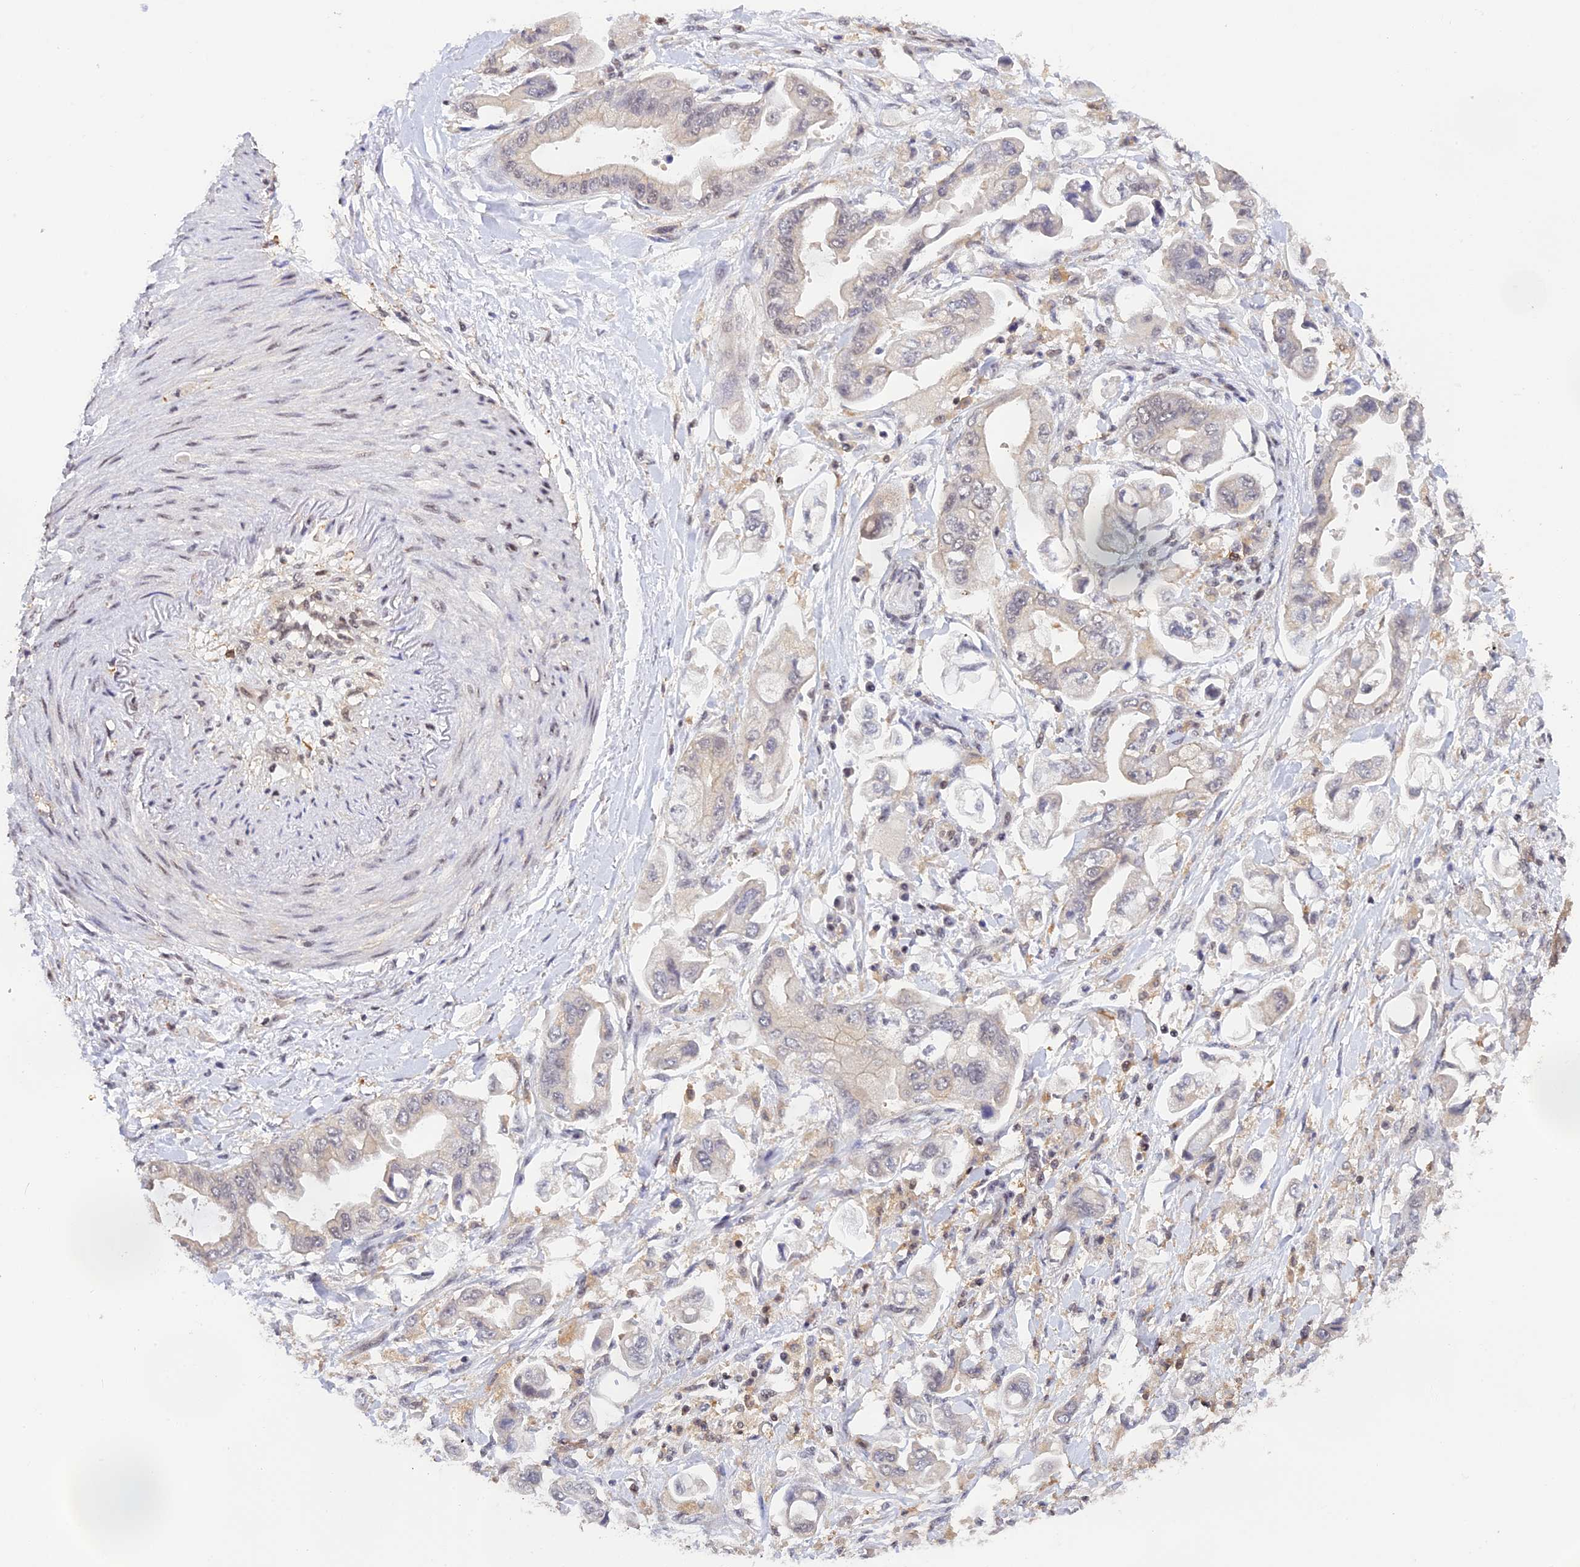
{"staining": {"intensity": "weak", "quantity": "<25%", "location": "cytoplasmic/membranous,nuclear"}, "tissue": "stomach cancer", "cell_type": "Tumor cells", "image_type": "cancer", "snomed": [{"axis": "morphology", "description": "Adenocarcinoma, NOS"}, {"axis": "topography", "description": "Stomach"}], "caption": "The immunohistochemistry photomicrograph has no significant positivity in tumor cells of stomach adenocarcinoma tissue.", "gene": "THAP11", "patient": {"sex": "male", "age": 62}}